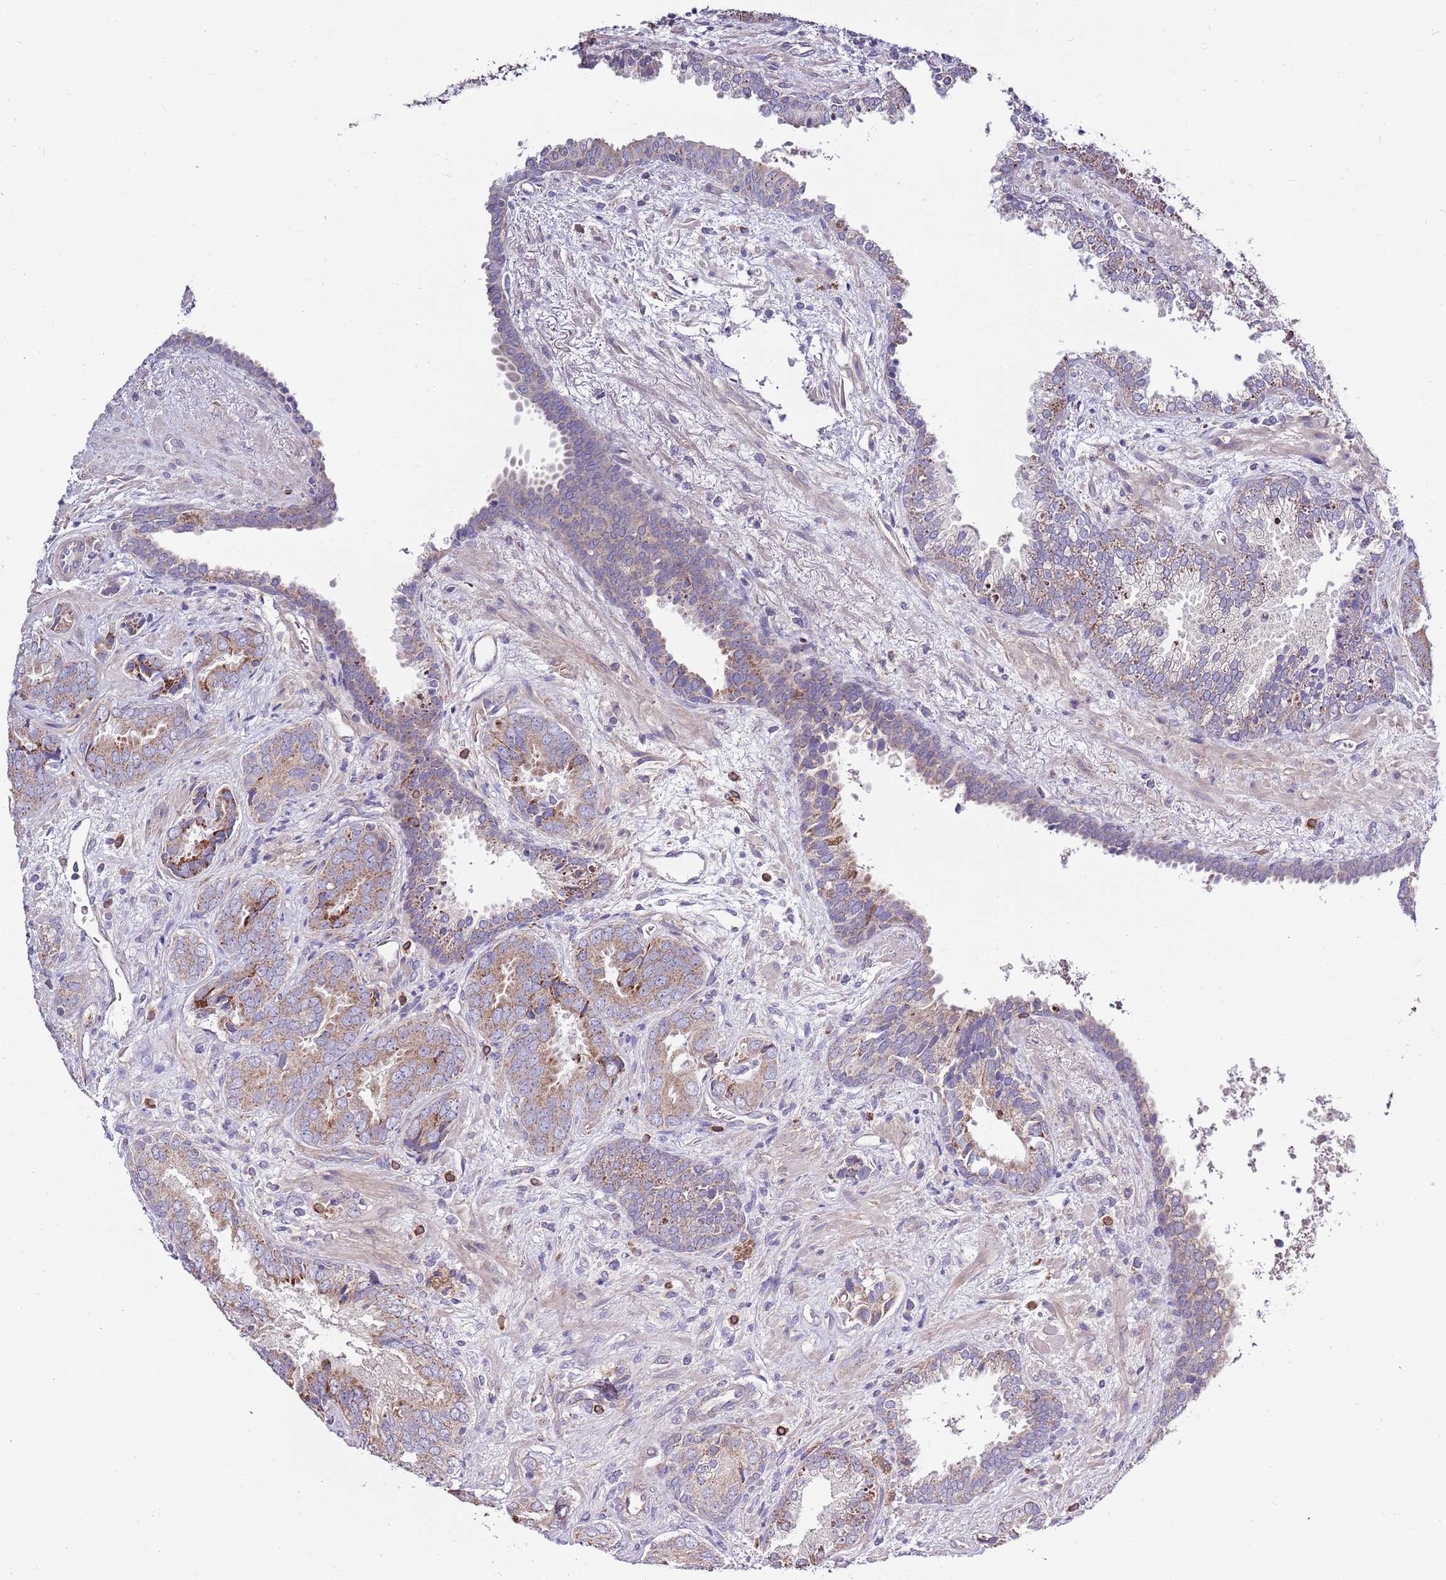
{"staining": {"intensity": "moderate", "quantity": "<25%", "location": "cytoplasmic/membranous"}, "tissue": "prostate cancer", "cell_type": "Tumor cells", "image_type": "cancer", "snomed": [{"axis": "morphology", "description": "Adenocarcinoma, High grade"}, {"axis": "topography", "description": "Prostate"}], "caption": "The image exhibits staining of adenocarcinoma (high-grade) (prostate), revealing moderate cytoplasmic/membranous protein staining (brown color) within tumor cells.", "gene": "SMG1", "patient": {"sex": "male", "age": 71}}